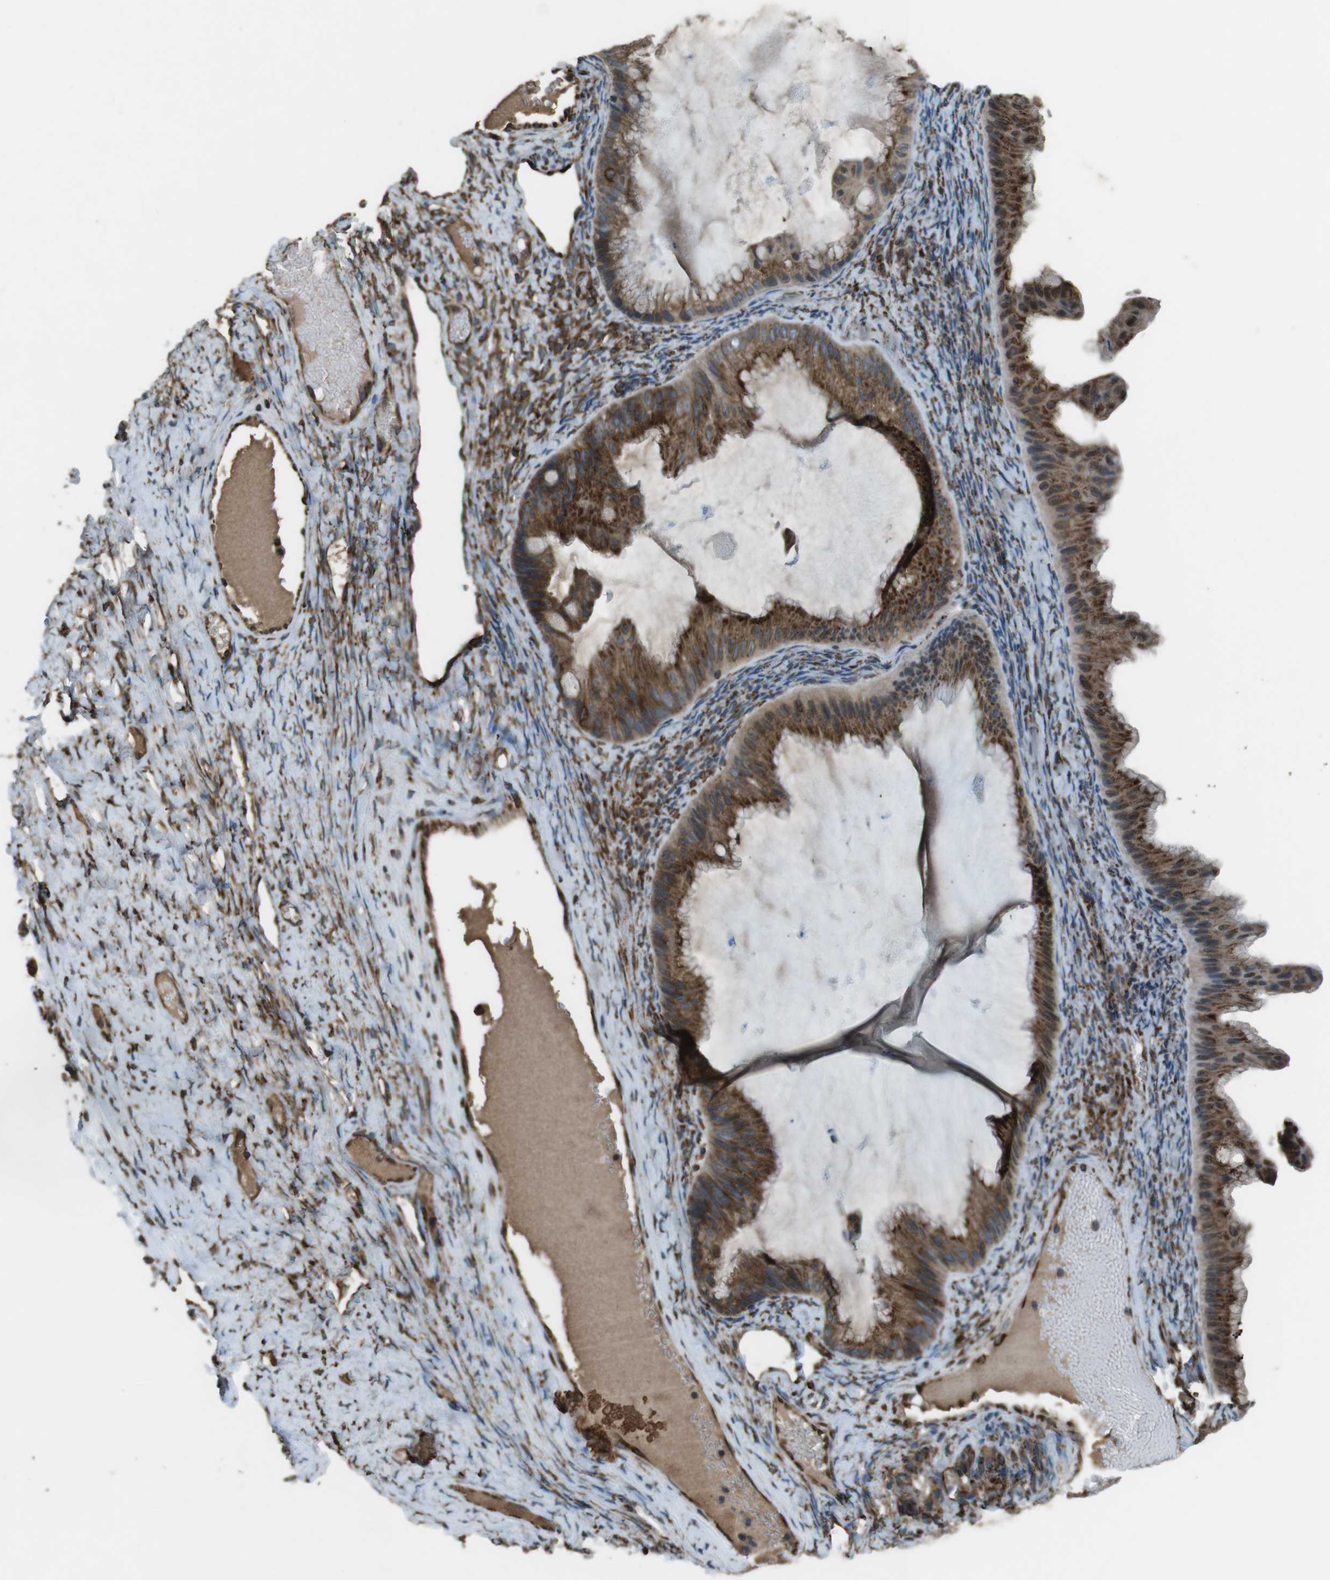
{"staining": {"intensity": "strong", "quantity": ">75%", "location": "cytoplasmic/membranous"}, "tissue": "ovarian cancer", "cell_type": "Tumor cells", "image_type": "cancer", "snomed": [{"axis": "morphology", "description": "Cystadenocarcinoma, mucinous, NOS"}, {"axis": "topography", "description": "Ovary"}], "caption": "Mucinous cystadenocarcinoma (ovarian) stained for a protein (brown) exhibits strong cytoplasmic/membranous positive staining in approximately >75% of tumor cells.", "gene": "KTN1", "patient": {"sex": "female", "age": 61}}